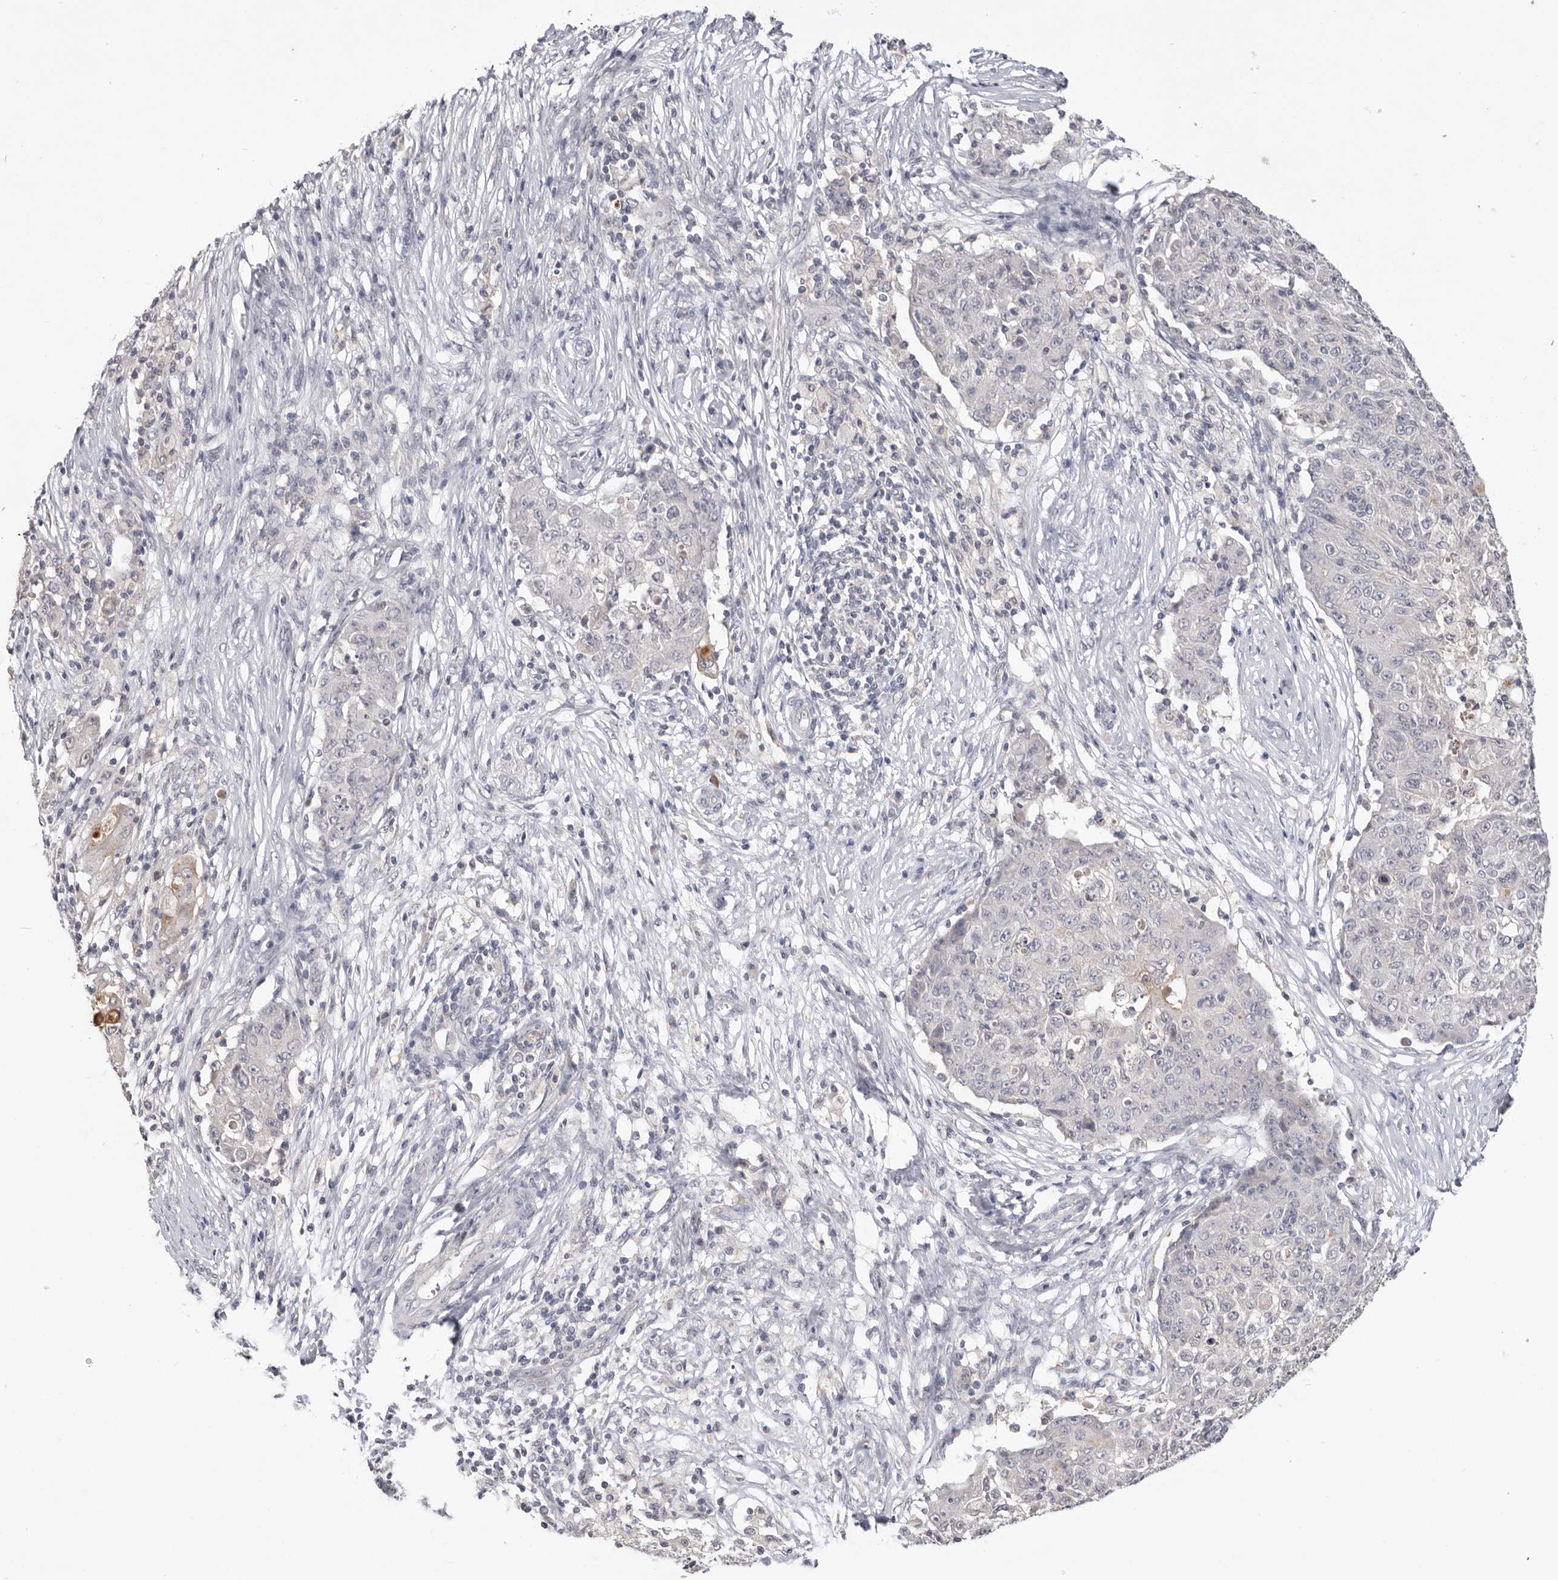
{"staining": {"intensity": "negative", "quantity": "none", "location": "none"}, "tissue": "ovarian cancer", "cell_type": "Tumor cells", "image_type": "cancer", "snomed": [{"axis": "morphology", "description": "Carcinoma, endometroid"}, {"axis": "topography", "description": "Ovary"}], "caption": "Immunohistochemistry (IHC) of ovarian cancer reveals no expression in tumor cells.", "gene": "DOP1A", "patient": {"sex": "female", "age": 42}}